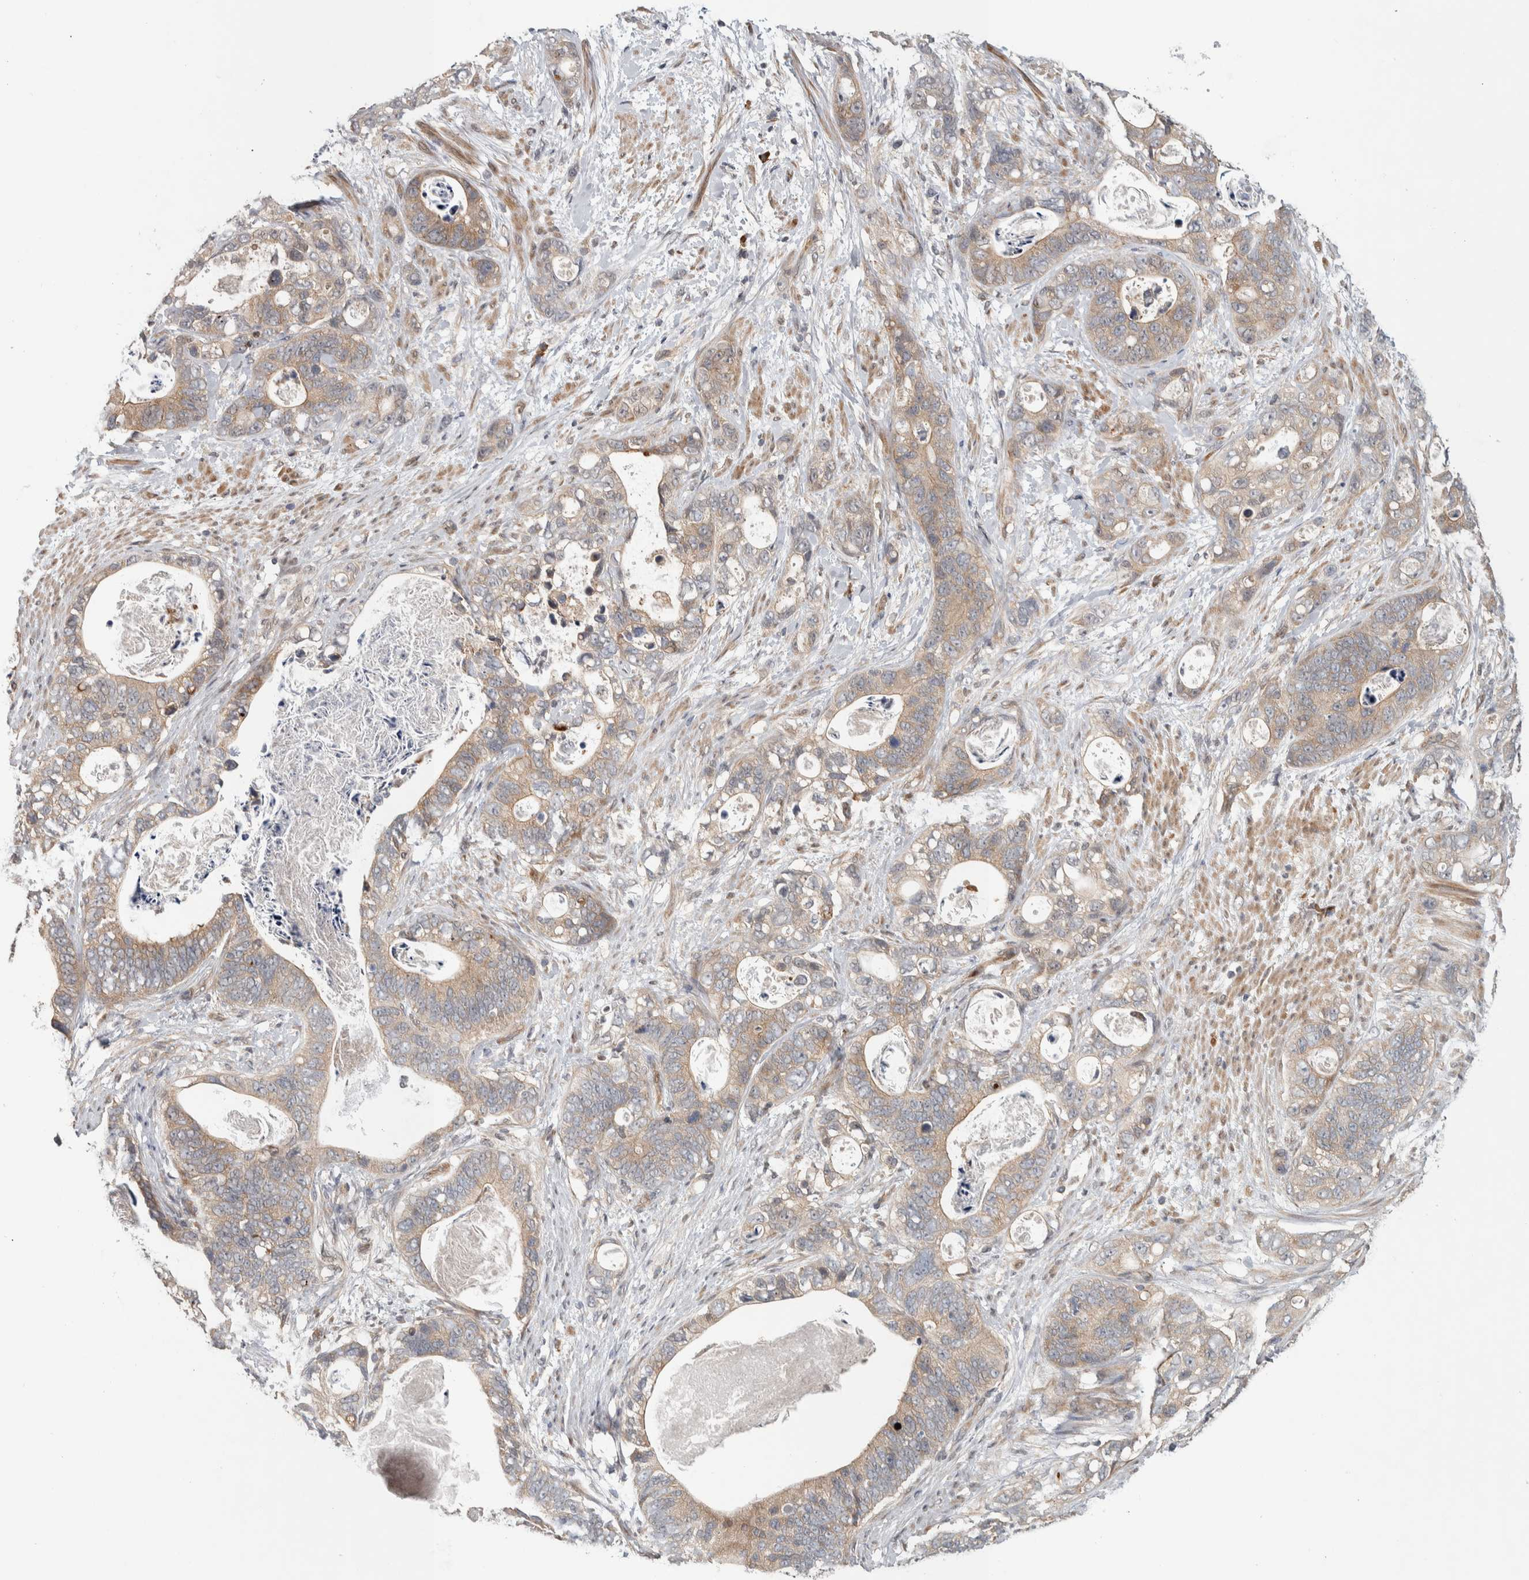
{"staining": {"intensity": "weak", "quantity": ">75%", "location": "cytoplasmic/membranous"}, "tissue": "stomach cancer", "cell_type": "Tumor cells", "image_type": "cancer", "snomed": [{"axis": "morphology", "description": "Normal tissue, NOS"}, {"axis": "morphology", "description": "Adenocarcinoma, NOS"}, {"axis": "topography", "description": "Stomach"}], "caption": "Immunohistochemistry of human stomach adenocarcinoma reveals low levels of weak cytoplasmic/membranous expression in about >75% of tumor cells.", "gene": "TBC1D31", "patient": {"sex": "female", "age": 89}}